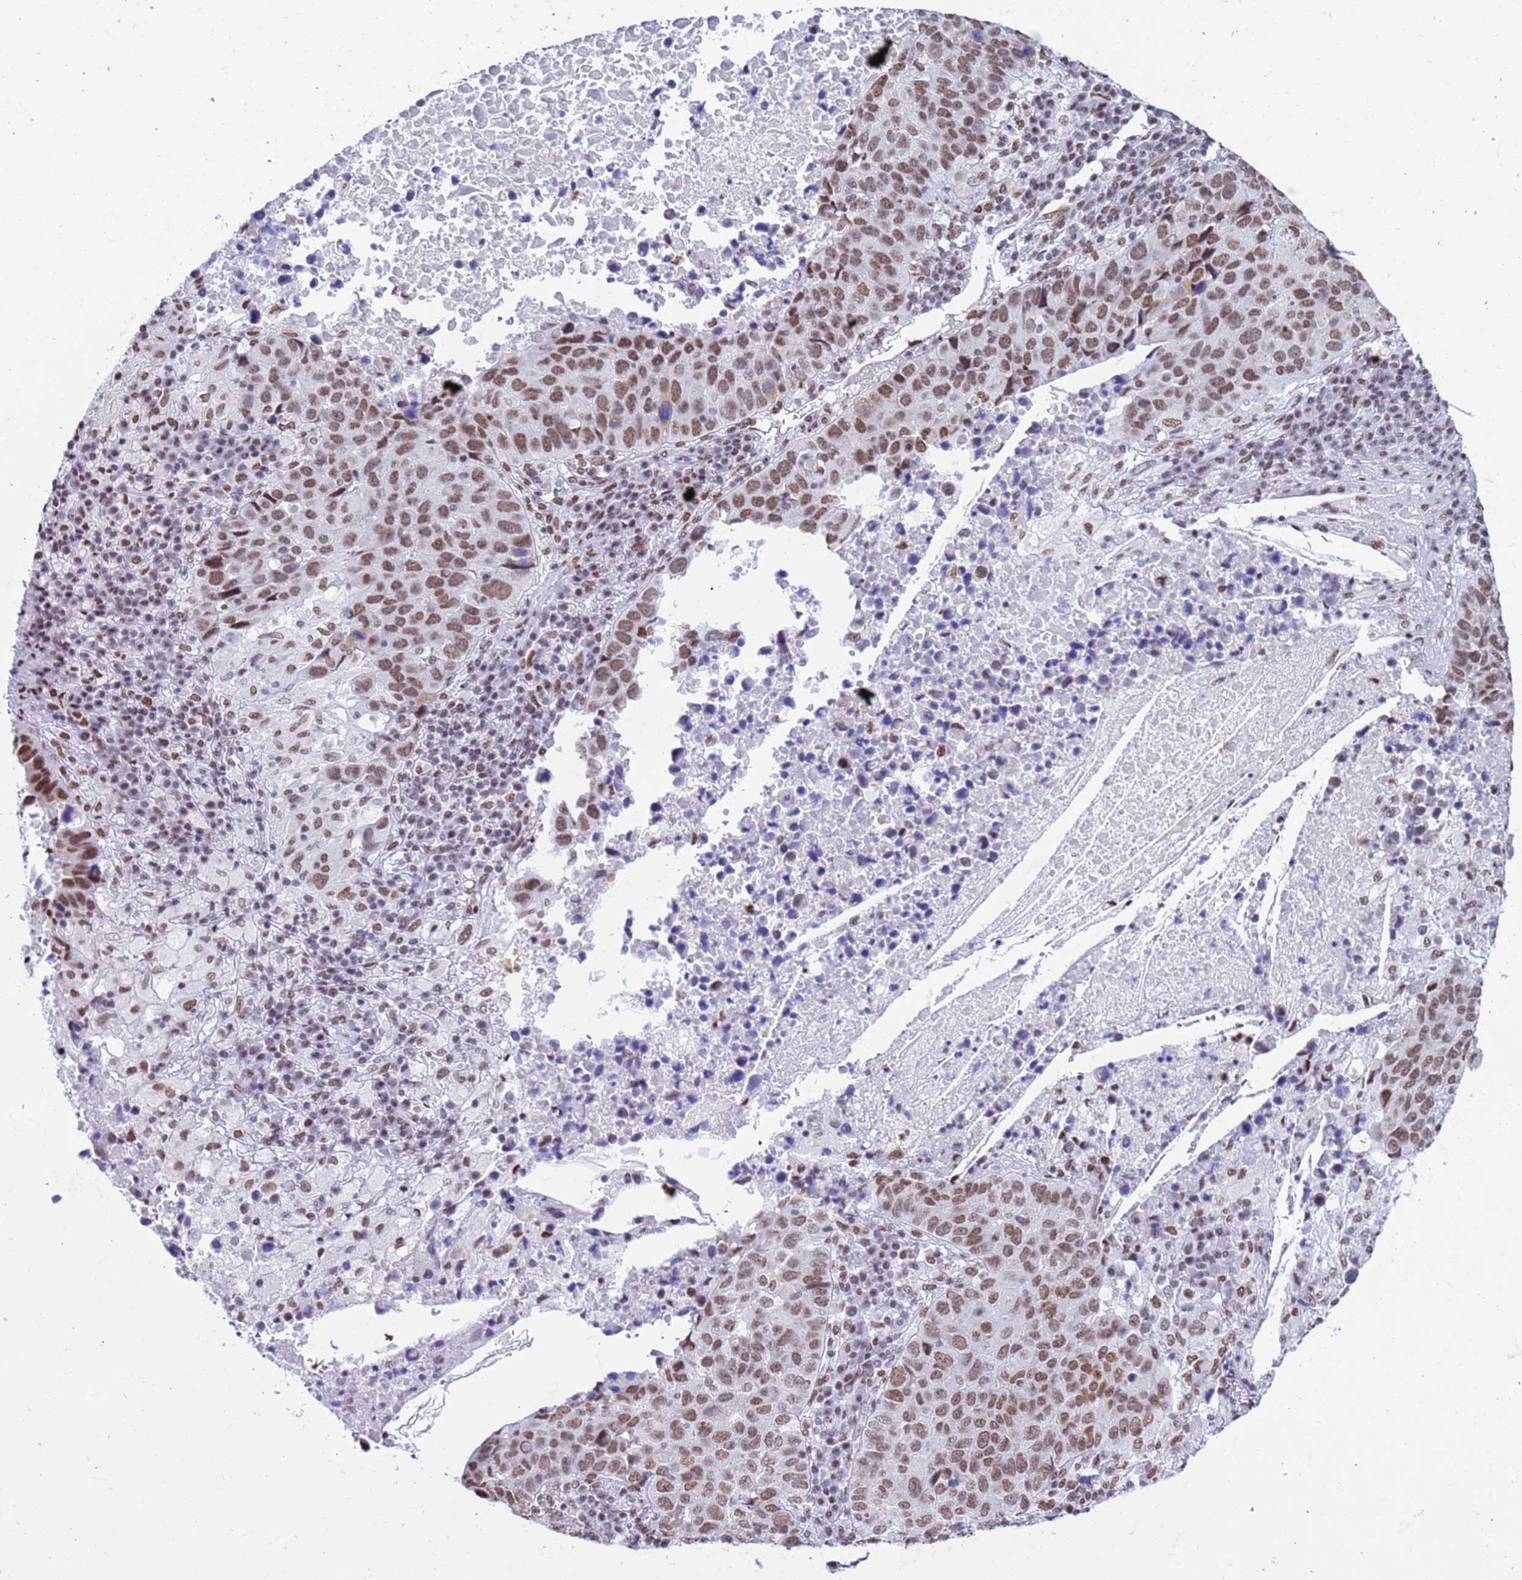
{"staining": {"intensity": "moderate", "quantity": ">75%", "location": "nuclear"}, "tissue": "lung cancer", "cell_type": "Tumor cells", "image_type": "cancer", "snomed": [{"axis": "morphology", "description": "Squamous cell carcinoma, NOS"}, {"axis": "topography", "description": "Lung"}], "caption": "Immunohistochemistry (IHC) histopathology image of neoplastic tissue: human lung squamous cell carcinoma stained using IHC displays medium levels of moderate protein expression localized specifically in the nuclear of tumor cells, appearing as a nuclear brown color.", "gene": "FAM170B", "patient": {"sex": "male", "age": 73}}